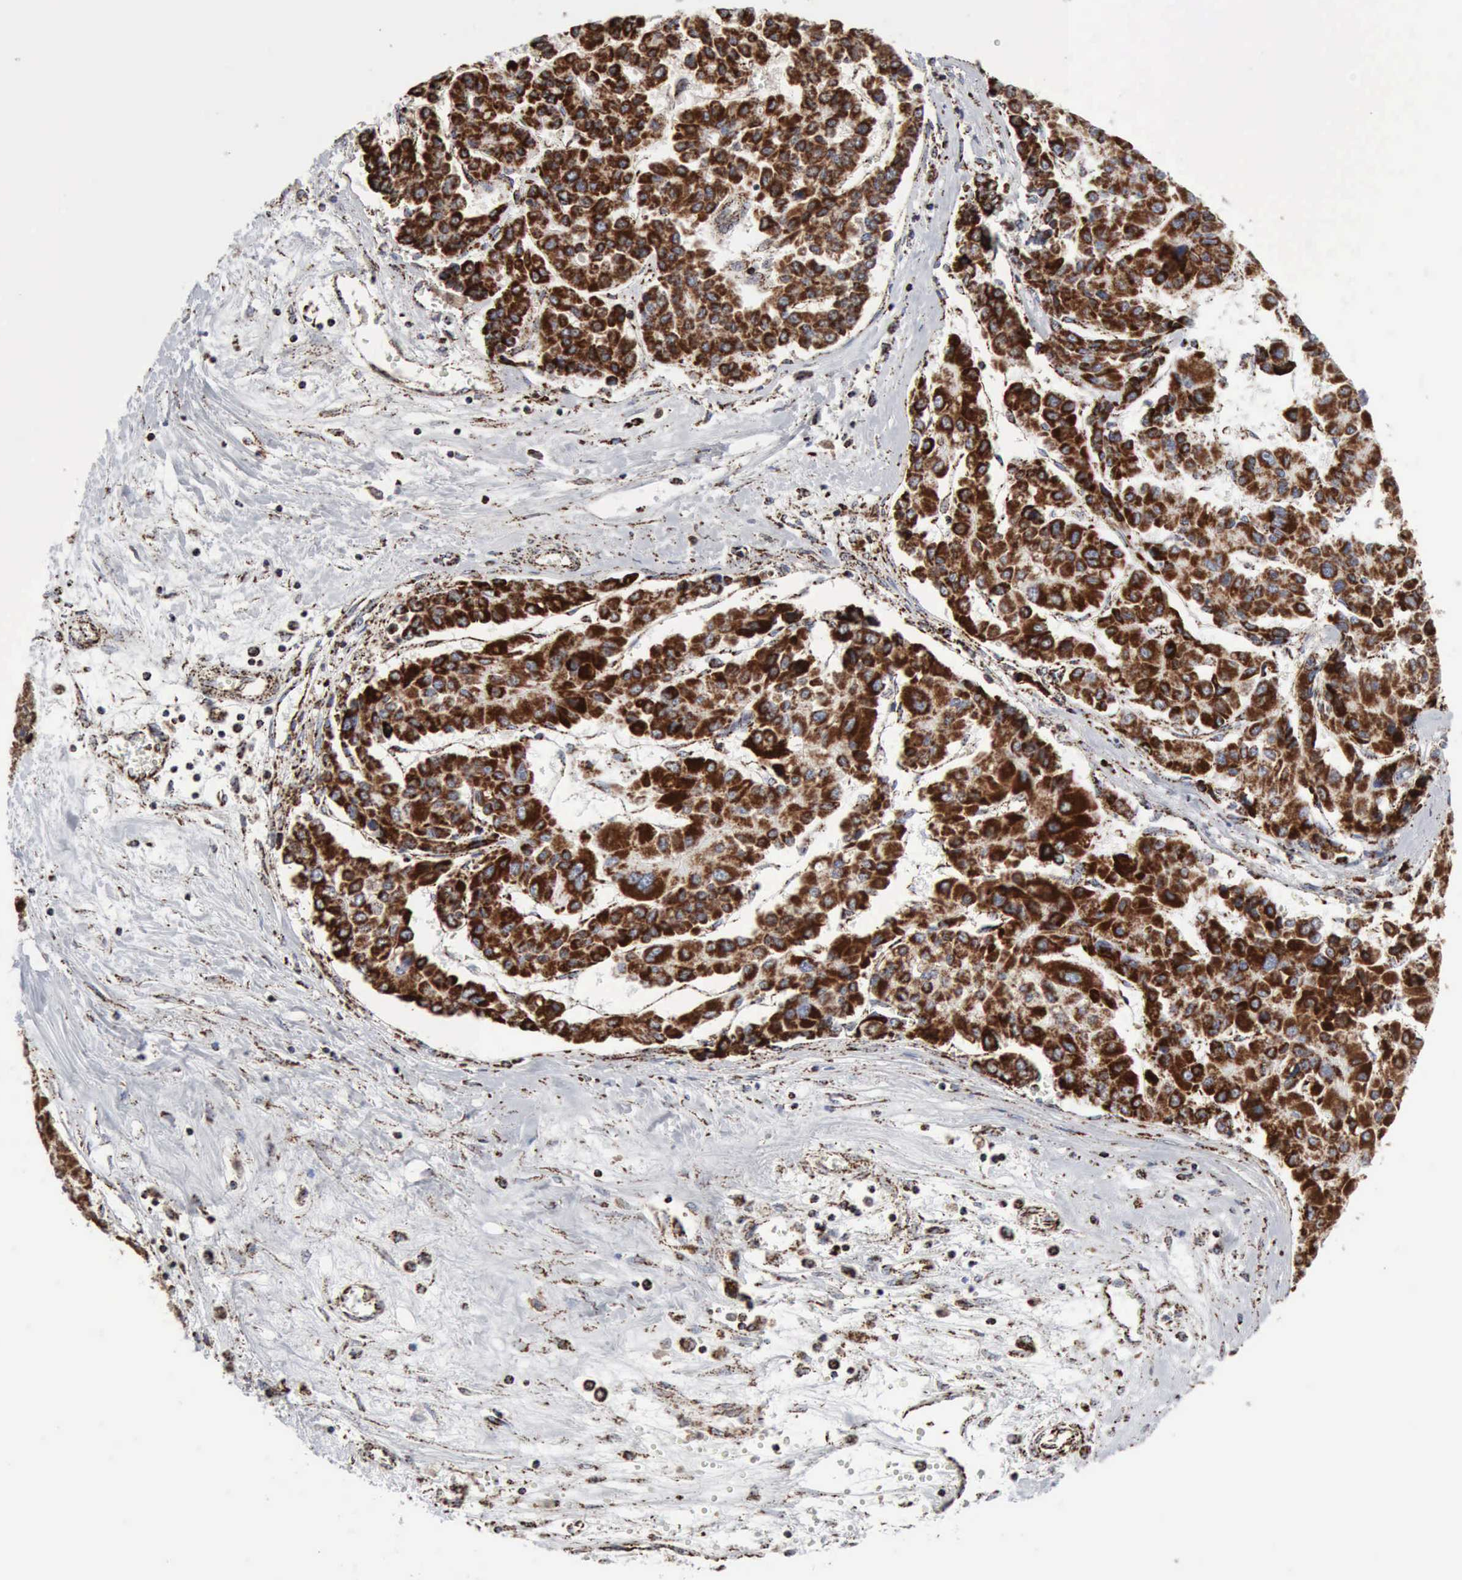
{"staining": {"intensity": "strong", "quantity": ">75%", "location": "cytoplasmic/membranous"}, "tissue": "liver cancer", "cell_type": "Tumor cells", "image_type": "cancer", "snomed": [{"axis": "morphology", "description": "Carcinoma, Hepatocellular, NOS"}, {"axis": "topography", "description": "Liver"}], "caption": "Tumor cells reveal high levels of strong cytoplasmic/membranous expression in about >75% of cells in human liver cancer (hepatocellular carcinoma).", "gene": "ACO2", "patient": {"sex": "male", "age": 64}}